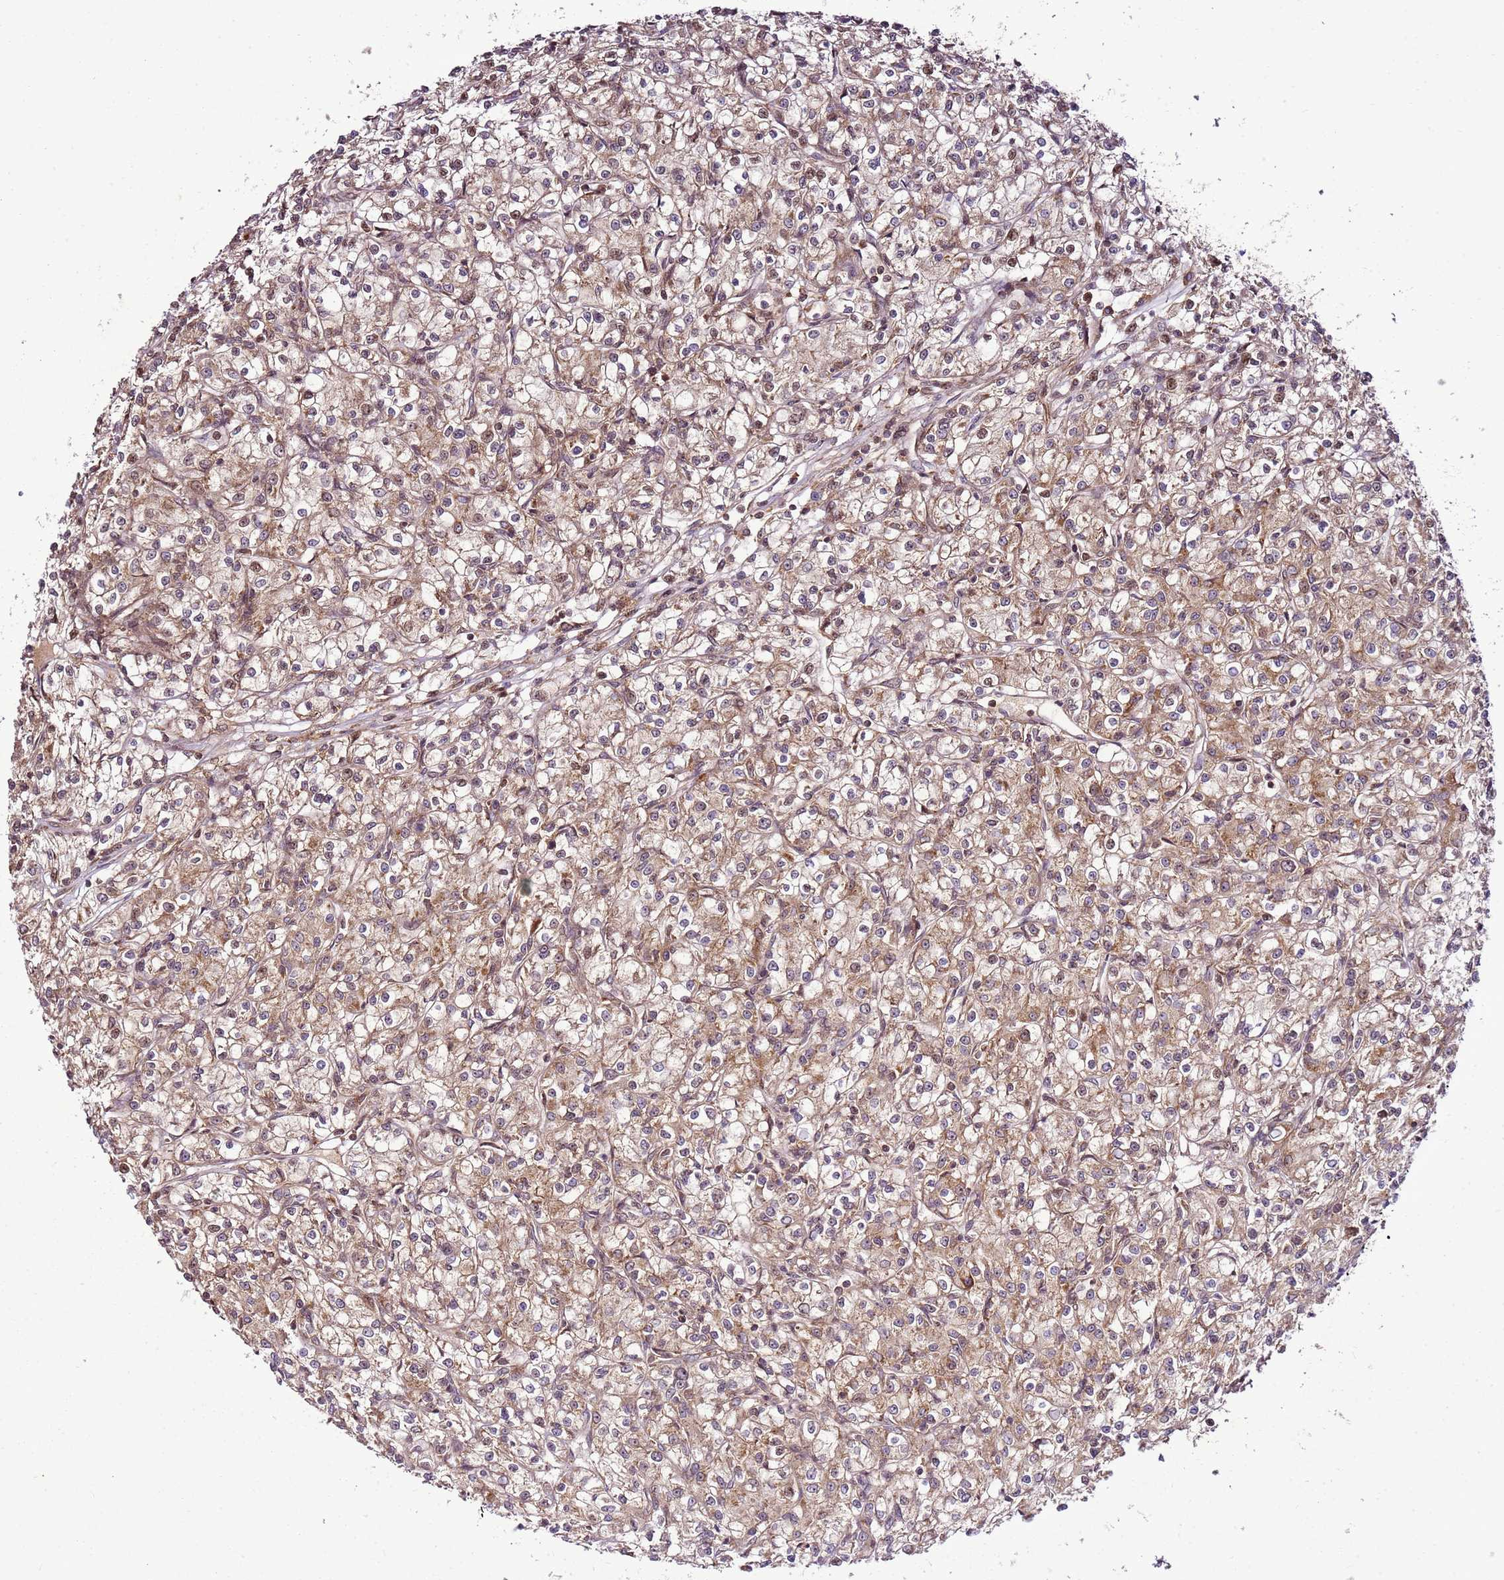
{"staining": {"intensity": "moderate", "quantity": ">75%", "location": "cytoplasmic/membranous,nuclear"}, "tissue": "renal cancer", "cell_type": "Tumor cells", "image_type": "cancer", "snomed": [{"axis": "morphology", "description": "Adenocarcinoma, NOS"}, {"axis": "topography", "description": "Kidney"}], "caption": "Tumor cells display moderate cytoplasmic/membranous and nuclear staining in approximately >75% of cells in renal cancer.", "gene": "RASA3", "patient": {"sex": "female", "age": 59}}